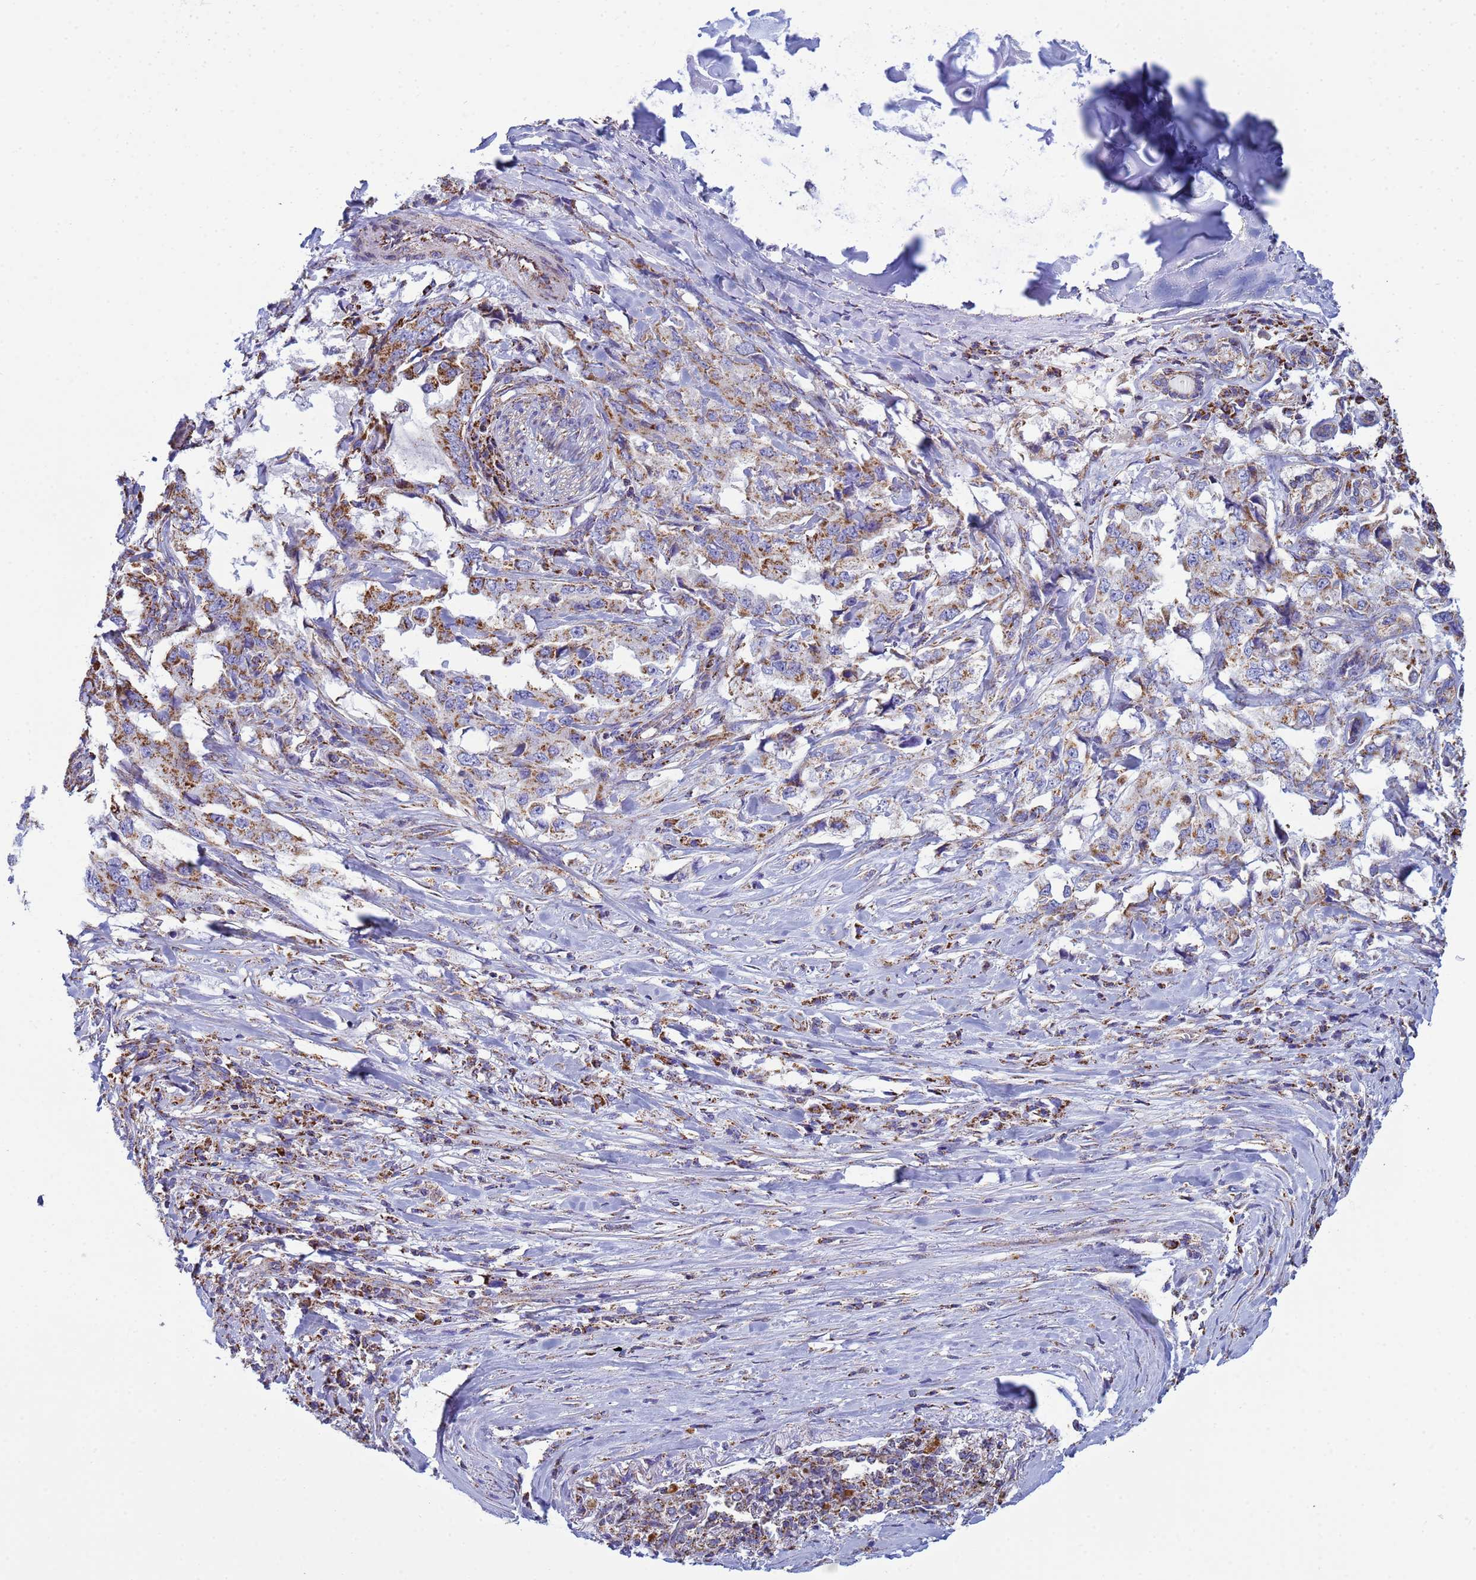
{"staining": {"intensity": "moderate", "quantity": ">75%", "location": "cytoplasmic/membranous"}, "tissue": "lung cancer", "cell_type": "Tumor cells", "image_type": "cancer", "snomed": [{"axis": "morphology", "description": "Adenocarcinoma, NOS"}, {"axis": "topography", "description": "Lung"}], "caption": "Tumor cells reveal medium levels of moderate cytoplasmic/membranous staining in approximately >75% of cells in lung cancer (adenocarcinoma).", "gene": "COQ4", "patient": {"sex": "female", "age": 51}}